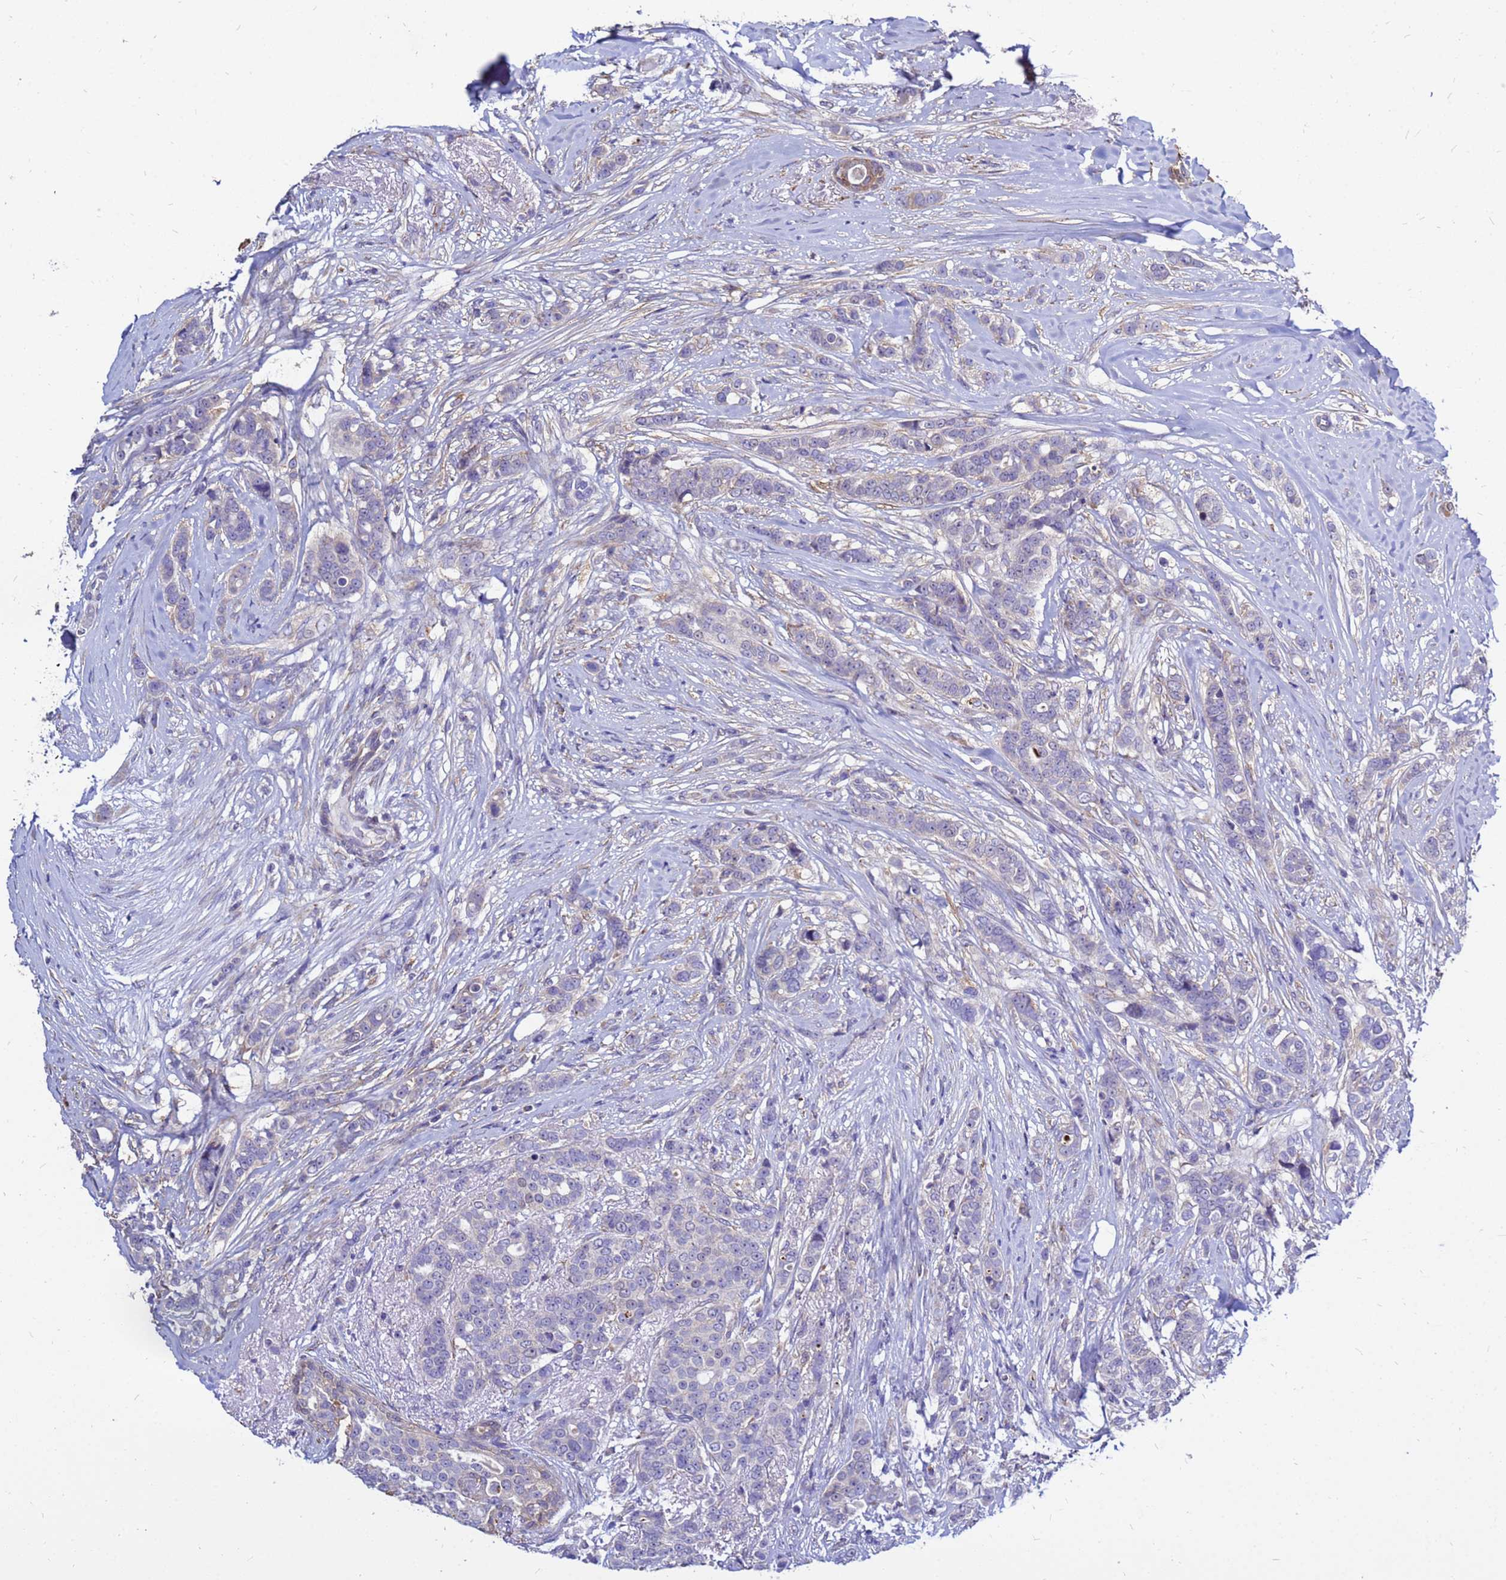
{"staining": {"intensity": "negative", "quantity": "none", "location": "none"}, "tissue": "breast cancer", "cell_type": "Tumor cells", "image_type": "cancer", "snomed": [{"axis": "morphology", "description": "Lobular carcinoma"}, {"axis": "topography", "description": "Breast"}], "caption": "DAB immunohistochemical staining of breast lobular carcinoma shows no significant staining in tumor cells. (Stains: DAB (3,3'-diaminobenzidine) immunohistochemistry (IHC) with hematoxylin counter stain, Microscopy: brightfield microscopy at high magnification).", "gene": "MOB2", "patient": {"sex": "female", "age": 51}}